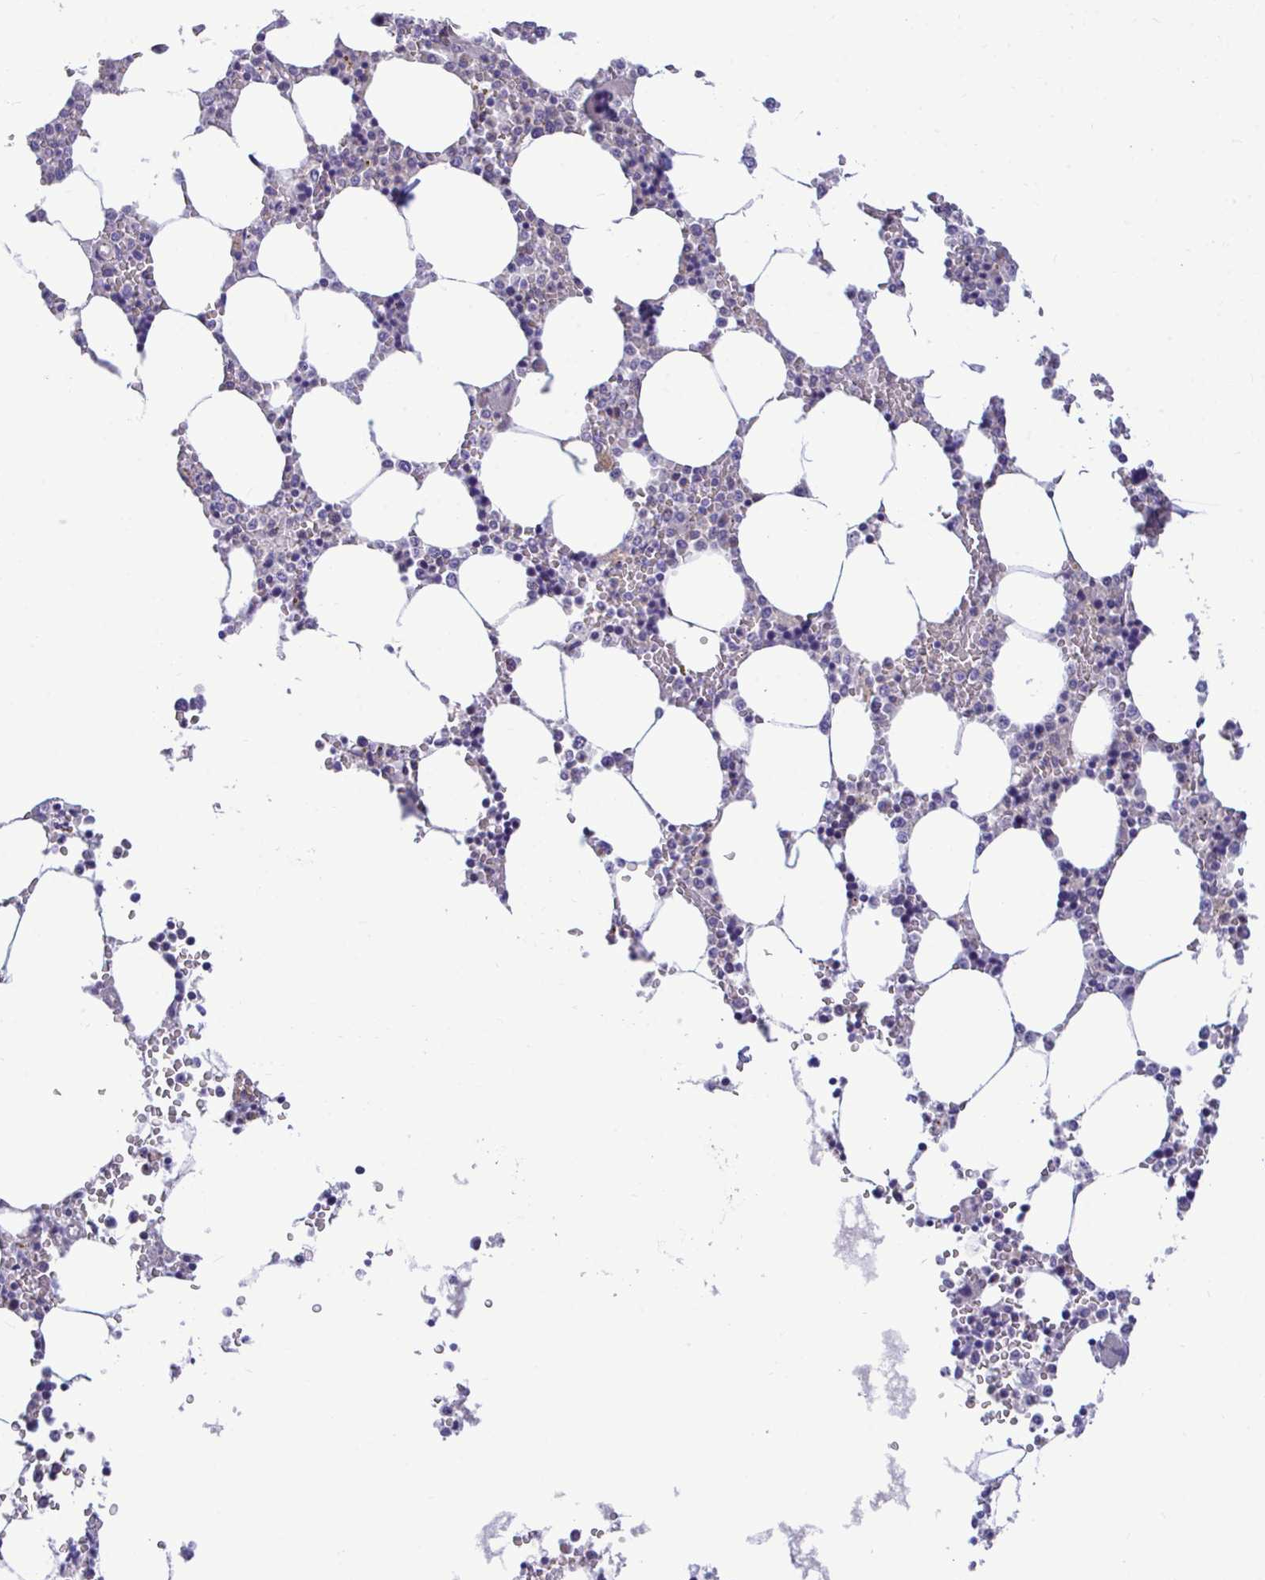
{"staining": {"intensity": "negative", "quantity": "none", "location": "none"}, "tissue": "bone marrow", "cell_type": "Hematopoietic cells", "image_type": "normal", "snomed": [{"axis": "morphology", "description": "Normal tissue, NOS"}, {"axis": "topography", "description": "Bone marrow"}], "caption": "Immunohistochemistry (IHC) histopathology image of normal bone marrow: bone marrow stained with DAB (3,3'-diaminobenzidine) demonstrates no significant protein positivity in hematopoietic cells.", "gene": "MRPS16", "patient": {"sex": "male", "age": 64}}